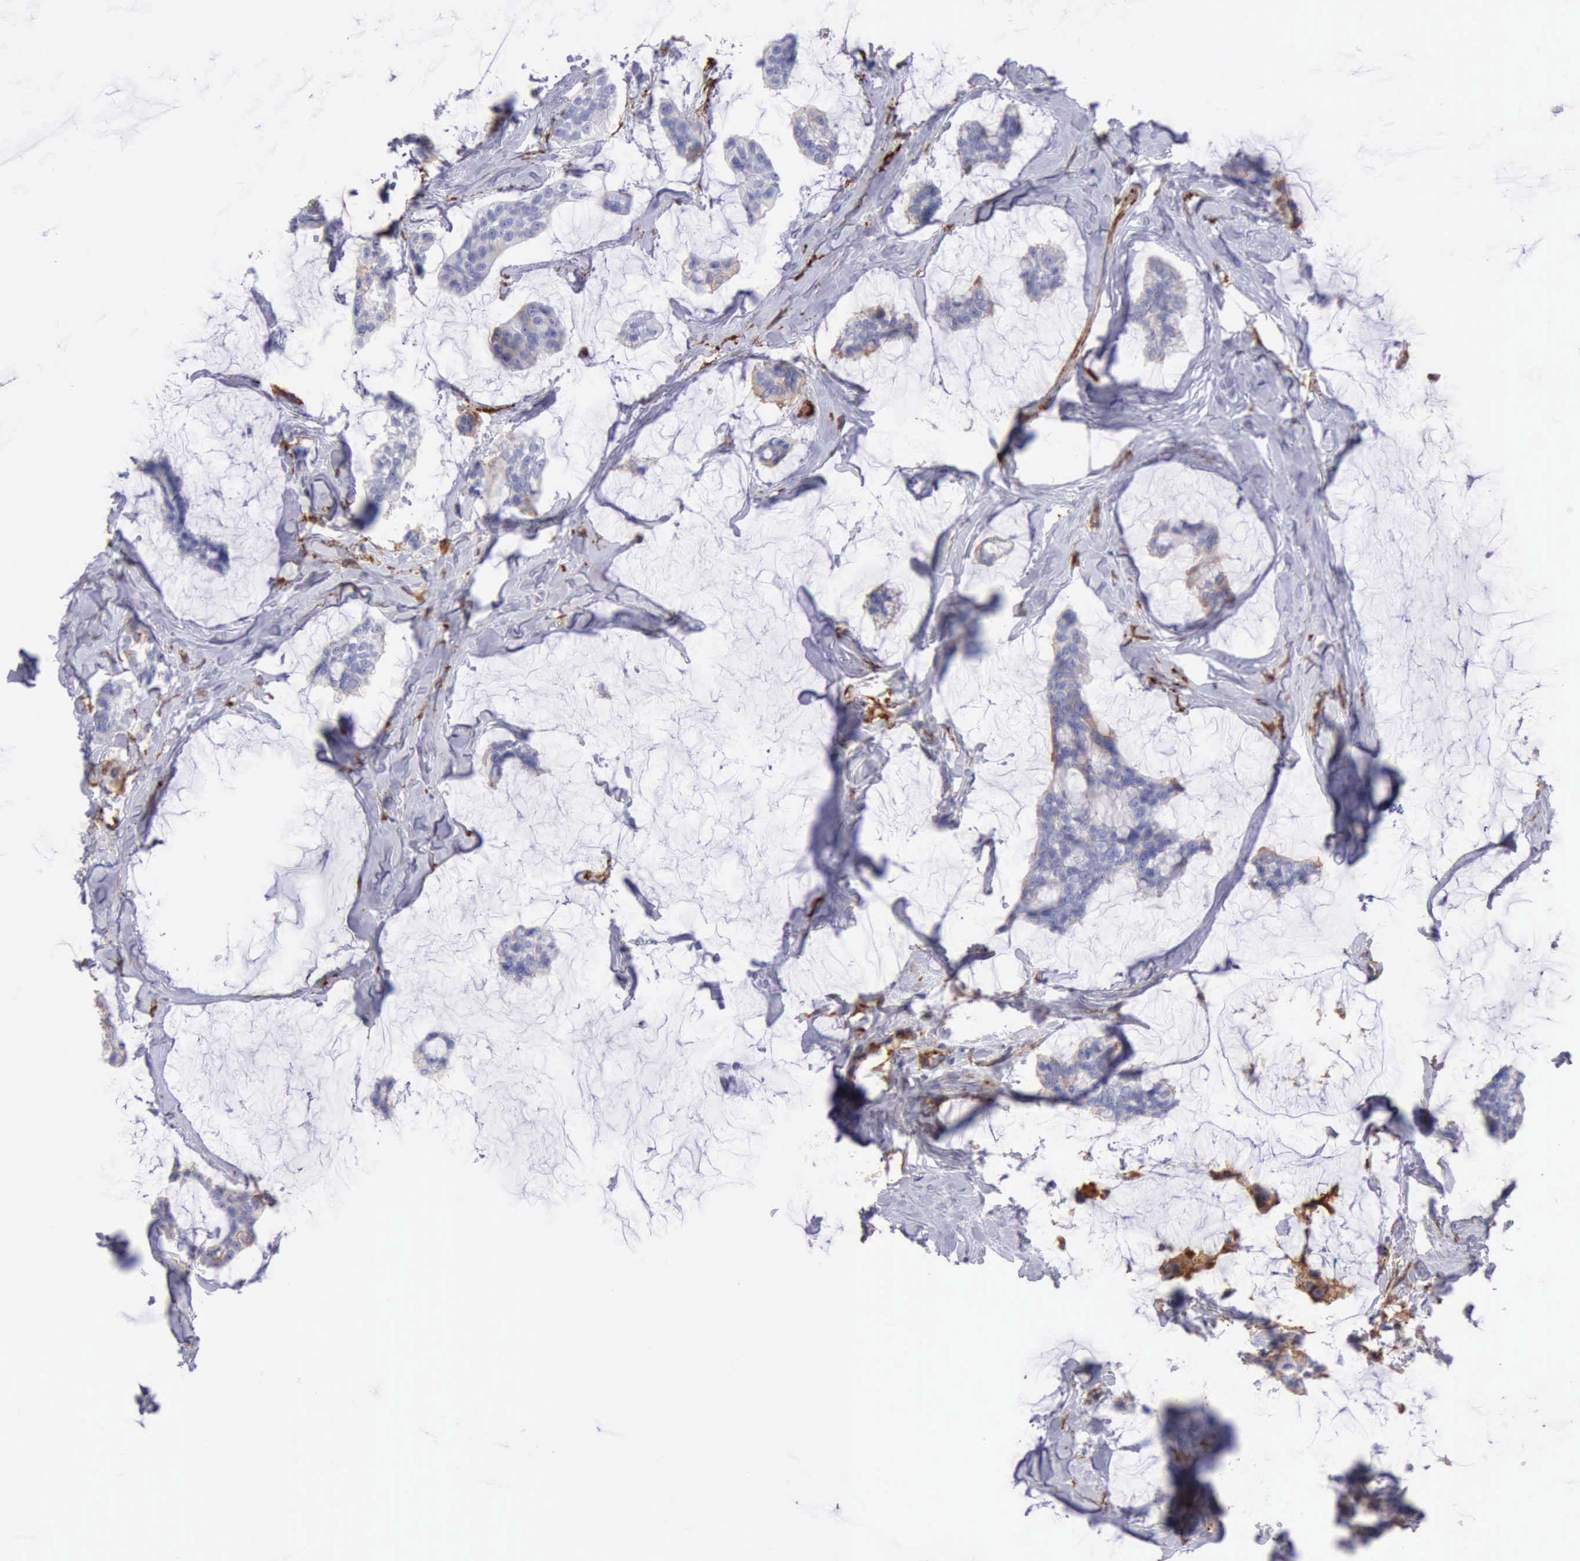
{"staining": {"intensity": "negative", "quantity": "none", "location": "none"}, "tissue": "breast cancer", "cell_type": "Tumor cells", "image_type": "cancer", "snomed": [{"axis": "morphology", "description": "Duct carcinoma"}, {"axis": "topography", "description": "Breast"}], "caption": "Breast cancer (invasive ductal carcinoma) stained for a protein using IHC displays no positivity tumor cells.", "gene": "FLNA", "patient": {"sex": "female", "age": 93}}